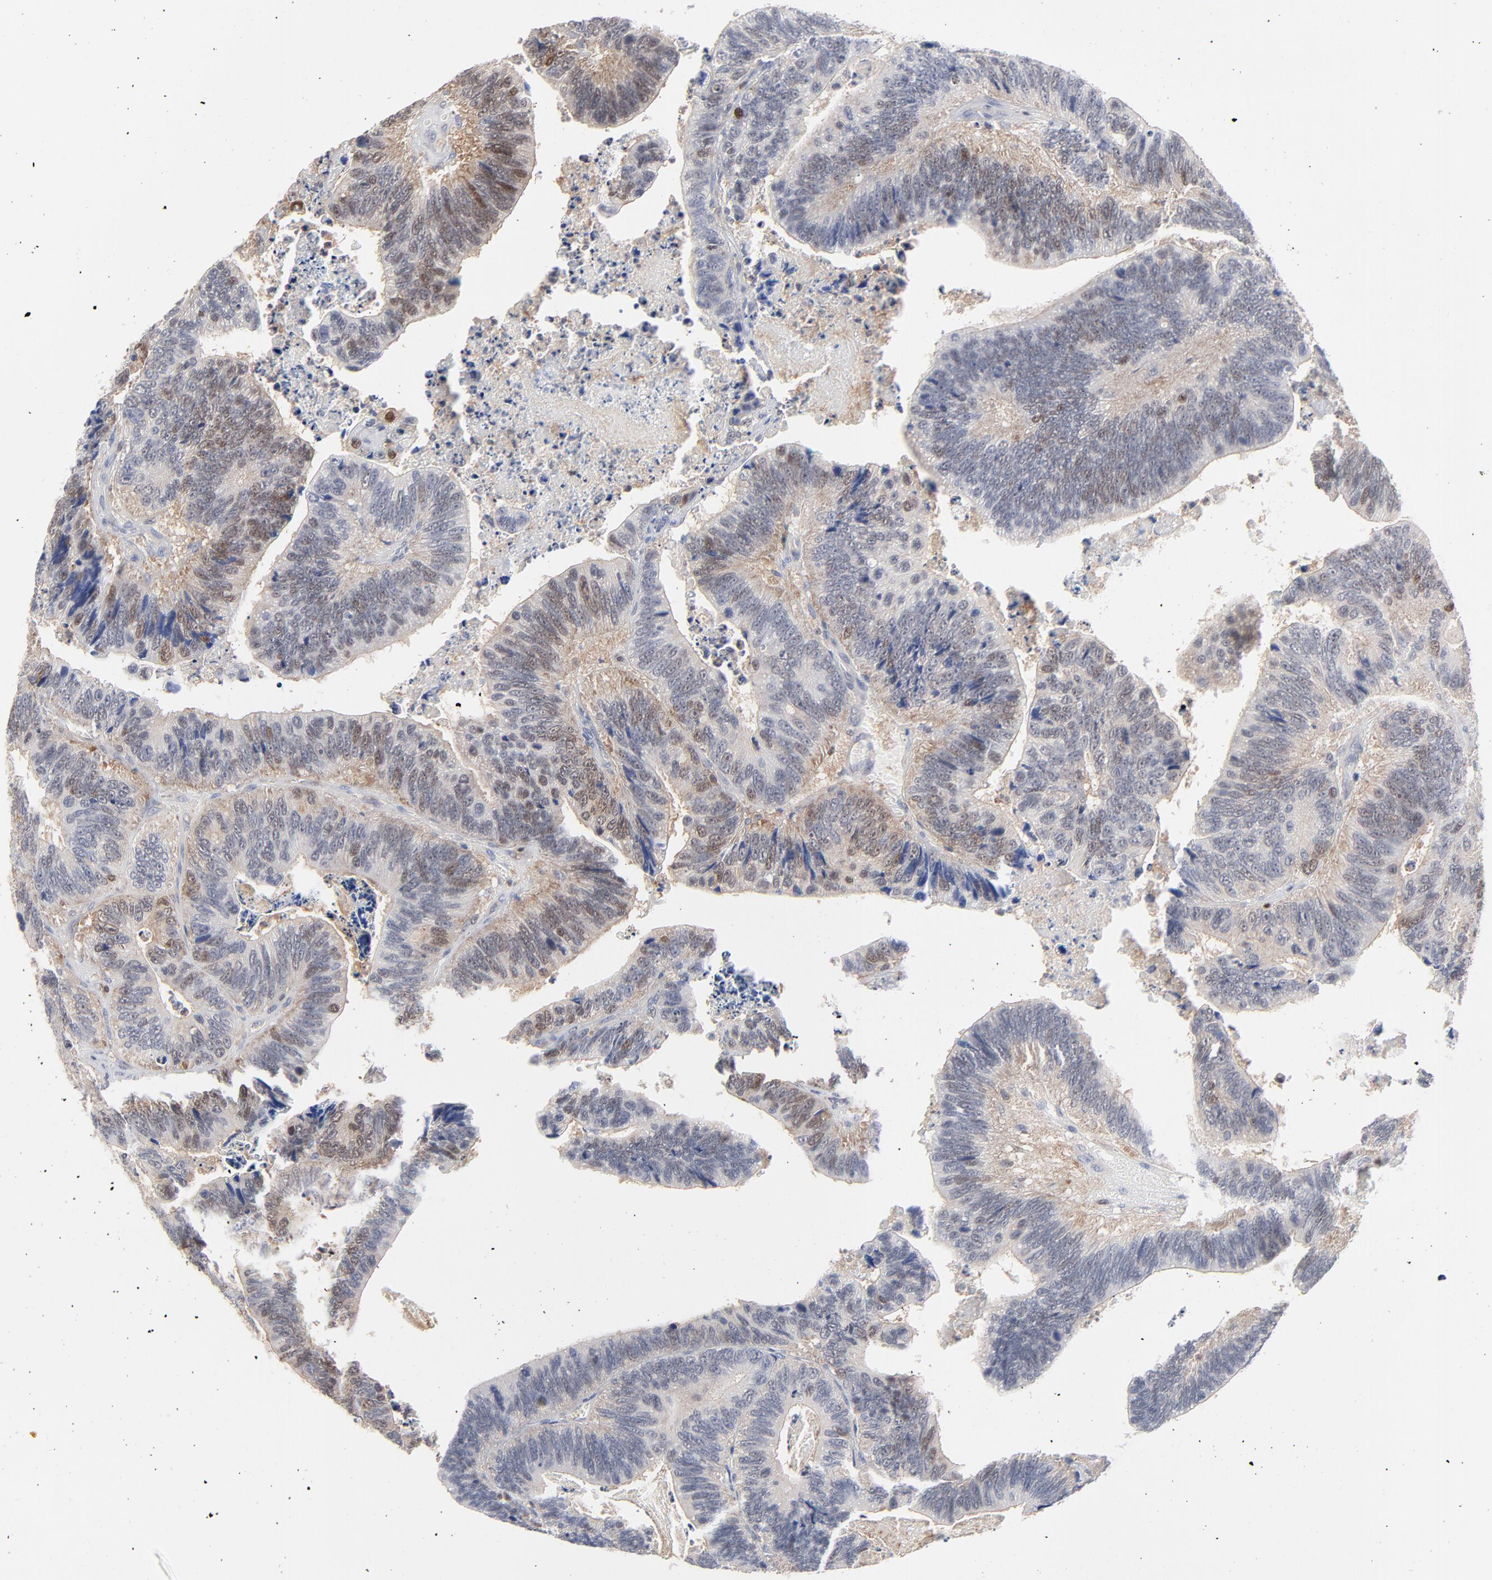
{"staining": {"intensity": "weak", "quantity": "<25%", "location": "cytoplasmic/membranous,nuclear"}, "tissue": "colorectal cancer", "cell_type": "Tumor cells", "image_type": "cancer", "snomed": [{"axis": "morphology", "description": "Adenocarcinoma, NOS"}, {"axis": "topography", "description": "Colon"}], "caption": "IHC of colorectal adenocarcinoma reveals no positivity in tumor cells. Nuclei are stained in blue.", "gene": "CAB39L", "patient": {"sex": "male", "age": 72}}